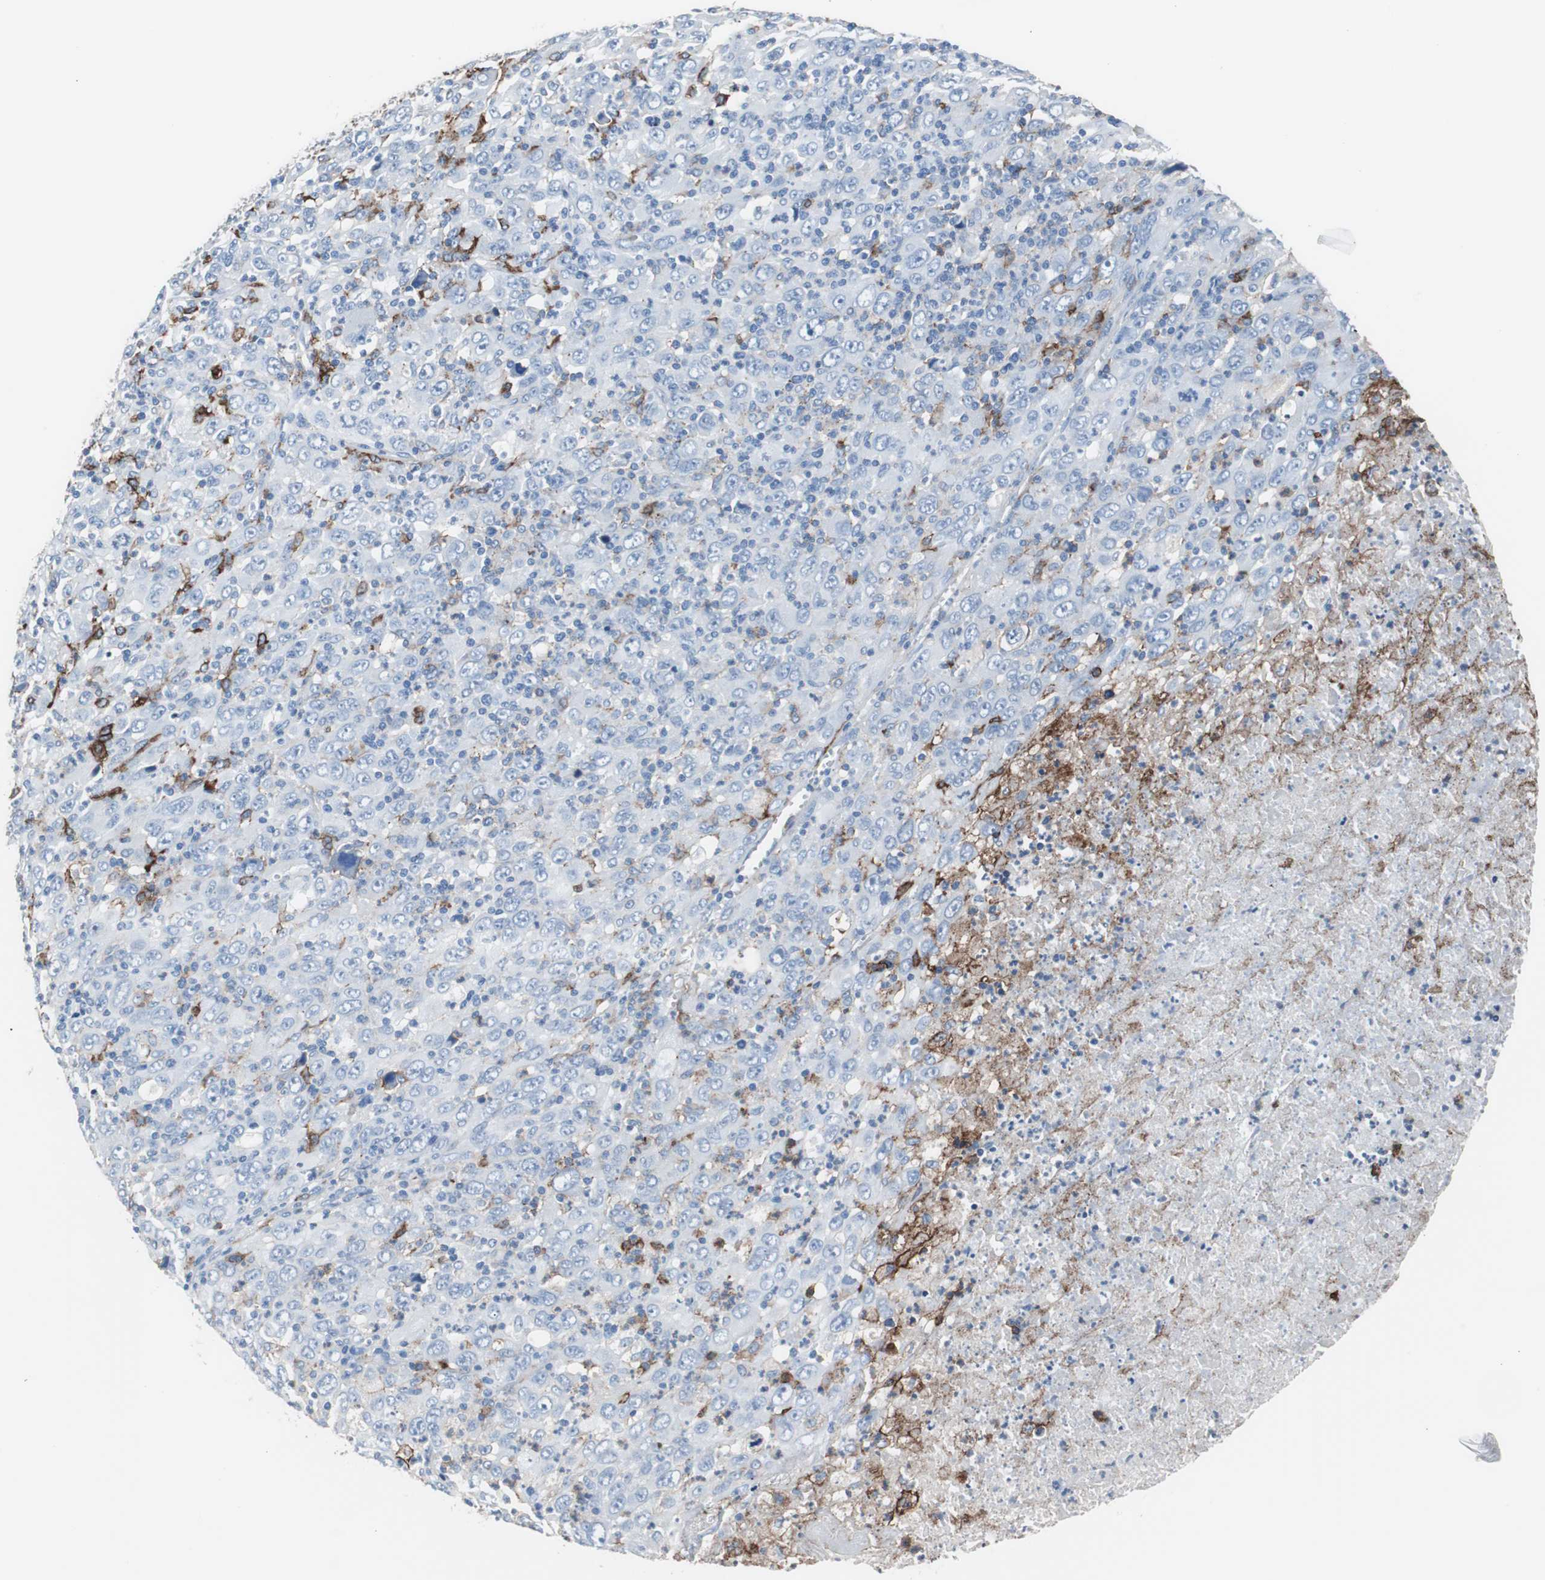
{"staining": {"intensity": "negative", "quantity": "none", "location": "none"}, "tissue": "melanoma", "cell_type": "Tumor cells", "image_type": "cancer", "snomed": [{"axis": "morphology", "description": "Malignant melanoma, Metastatic site"}, {"axis": "topography", "description": "Skin"}], "caption": "An immunohistochemistry image of malignant melanoma (metastatic site) is shown. There is no staining in tumor cells of malignant melanoma (metastatic site). (DAB (3,3'-diaminobenzidine) immunohistochemistry (IHC), high magnification).", "gene": "FCGR2B", "patient": {"sex": "female", "age": 56}}